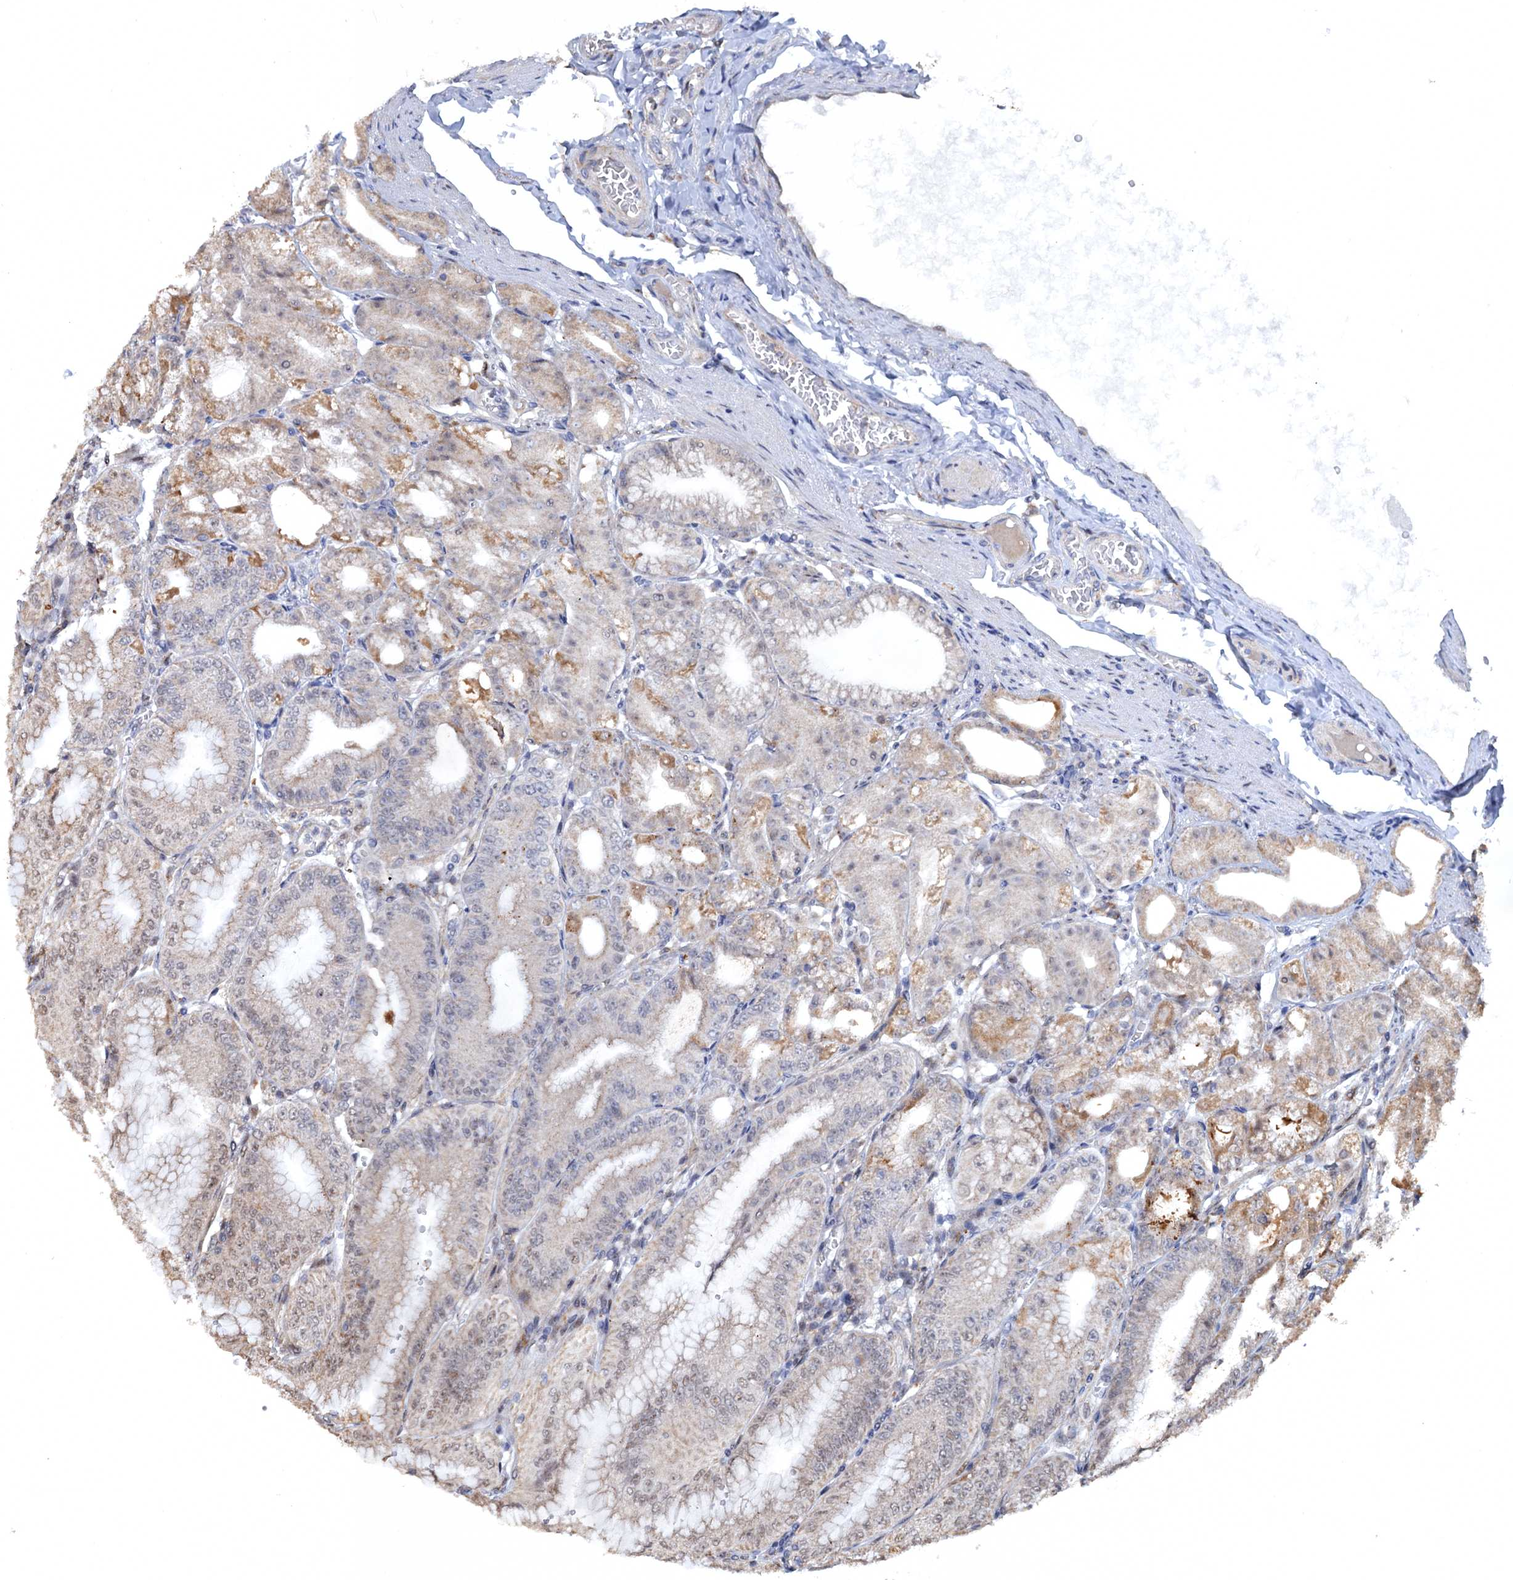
{"staining": {"intensity": "weak", "quantity": "25%-75%", "location": "cytoplasmic/membranous"}, "tissue": "stomach", "cell_type": "Glandular cells", "image_type": "normal", "snomed": [{"axis": "morphology", "description": "Normal tissue, NOS"}, {"axis": "topography", "description": "Stomach, lower"}], "caption": "A low amount of weak cytoplasmic/membranous positivity is seen in about 25%-75% of glandular cells in unremarkable stomach. The staining is performed using DAB brown chromogen to label protein expression. The nuclei are counter-stained blue using hematoxylin.", "gene": "BMERB1", "patient": {"sex": "male", "age": 71}}